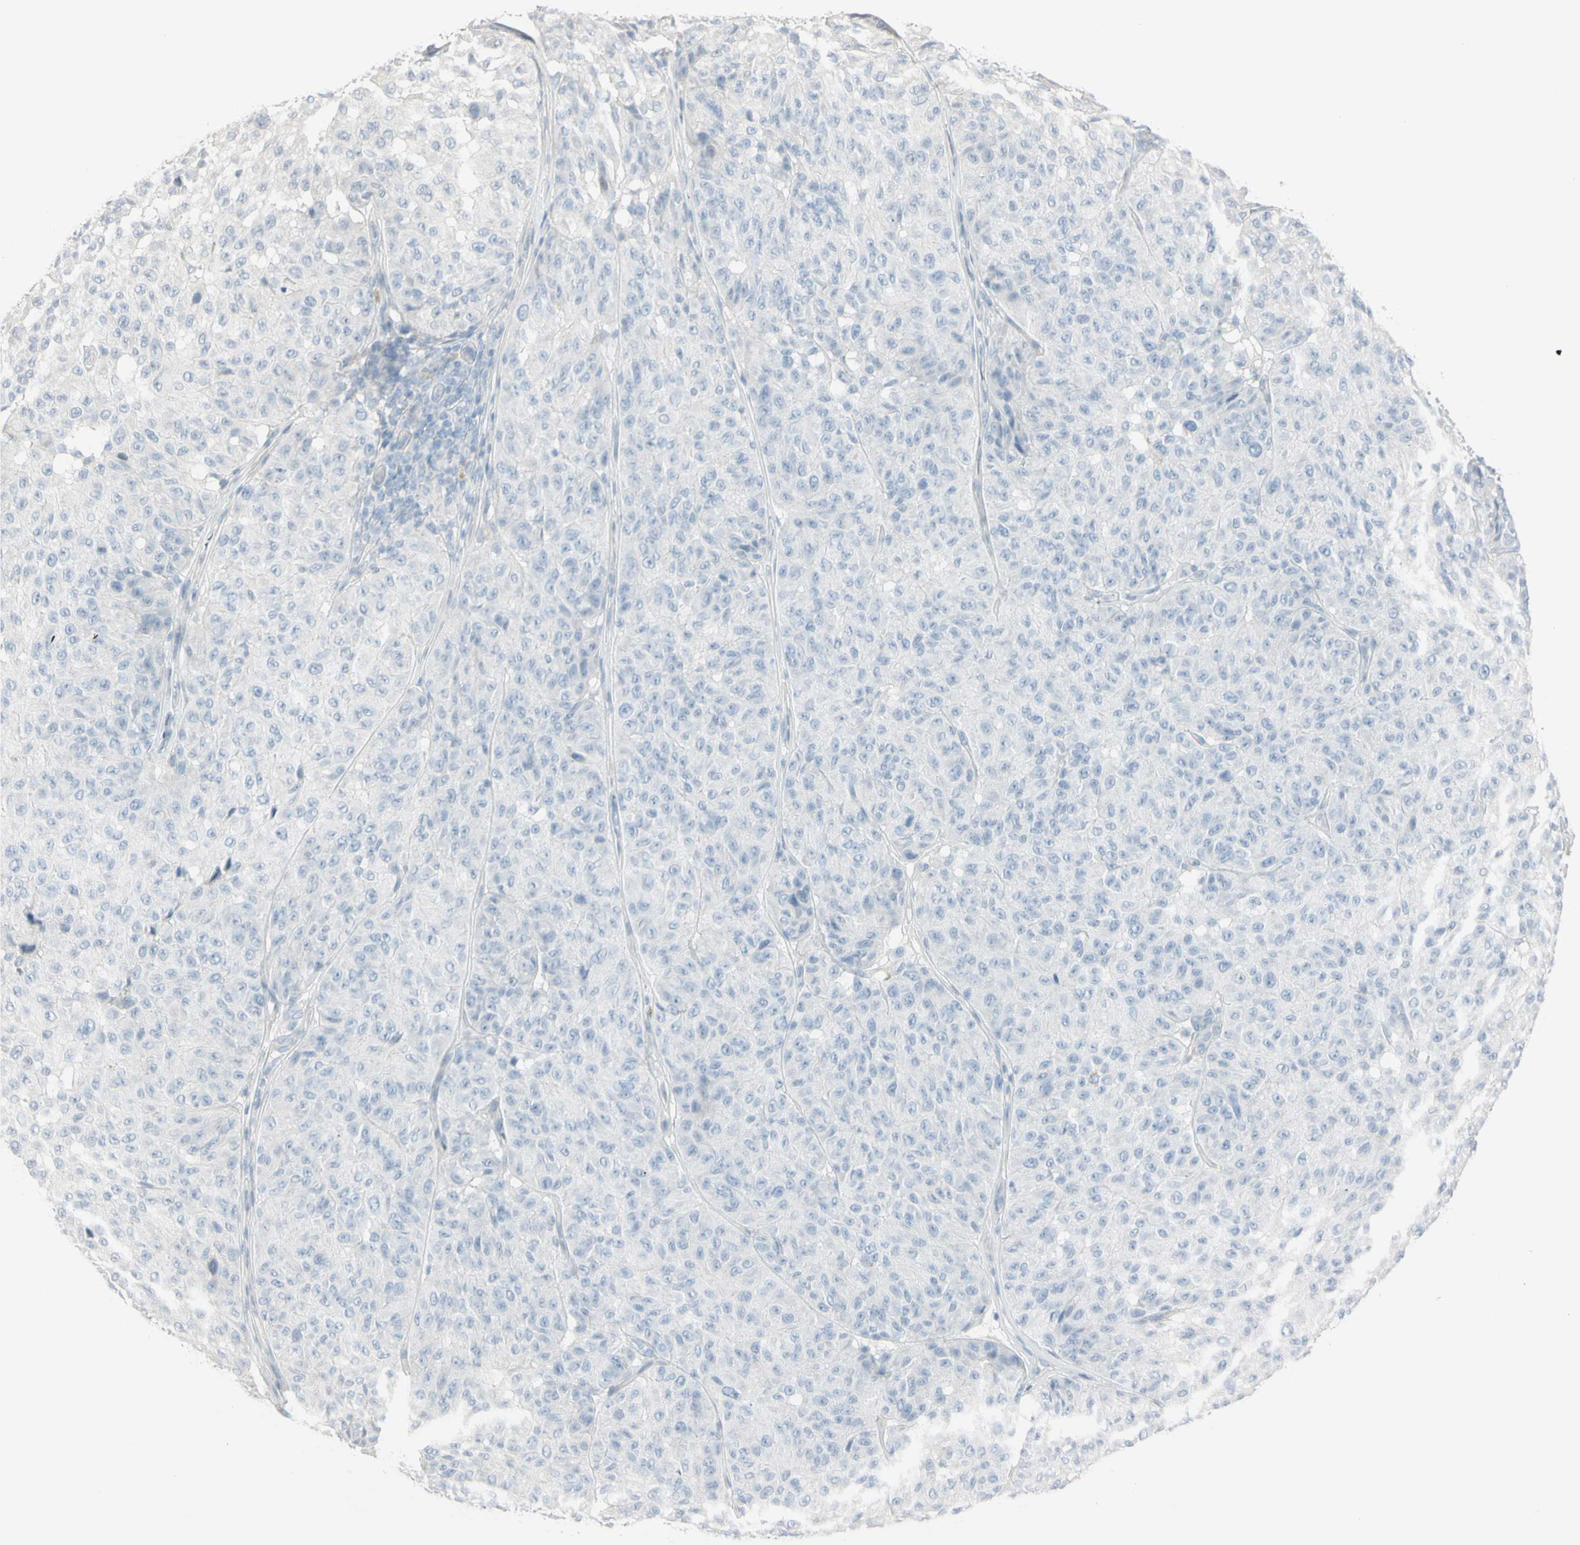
{"staining": {"intensity": "negative", "quantity": "none", "location": "none"}, "tissue": "melanoma", "cell_type": "Tumor cells", "image_type": "cancer", "snomed": [{"axis": "morphology", "description": "Malignant melanoma, NOS"}, {"axis": "topography", "description": "Skin"}], "caption": "The histopathology image demonstrates no significant expression in tumor cells of melanoma. (DAB immunohistochemistry (IHC) visualized using brightfield microscopy, high magnification).", "gene": "PIP", "patient": {"sex": "female", "age": 46}}